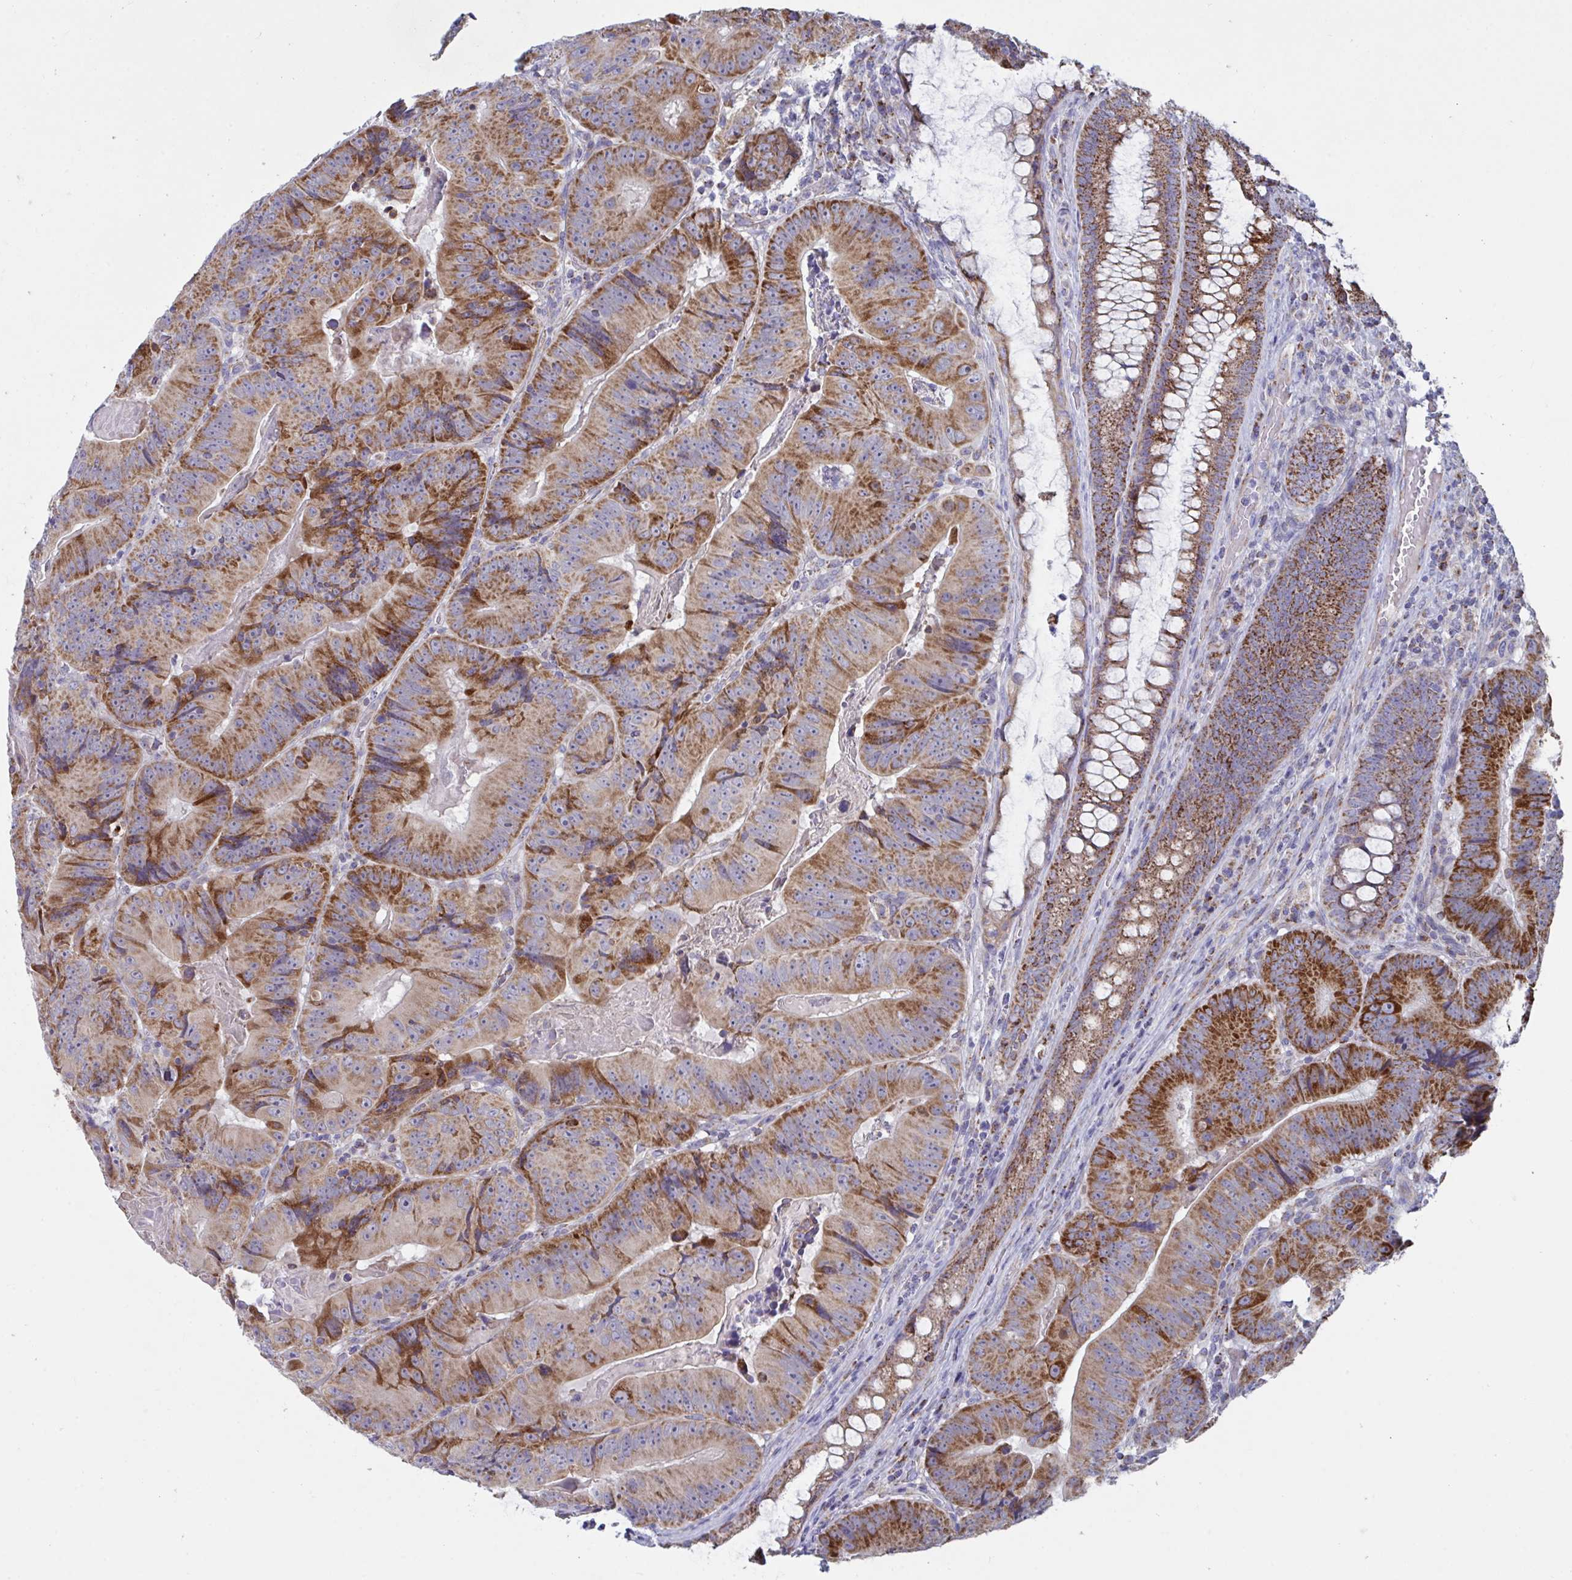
{"staining": {"intensity": "strong", "quantity": ">75%", "location": "cytoplasmic/membranous"}, "tissue": "colorectal cancer", "cell_type": "Tumor cells", "image_type": "cancer", "snomed": [{"axis": "morphology", "description": "Adenocarcinoma, NOS"}, {"axis": "topography", "description": "Colon"}], "caption": "Colorectal cancer (adenocarcinoma) stained for a protein (brown) demonstrates strong cytoplasmic/membranous positive staining in approximately >75% of tumor cells.", "gene": "BCAT2", "patient": {"sex": "female", "age": 86}}